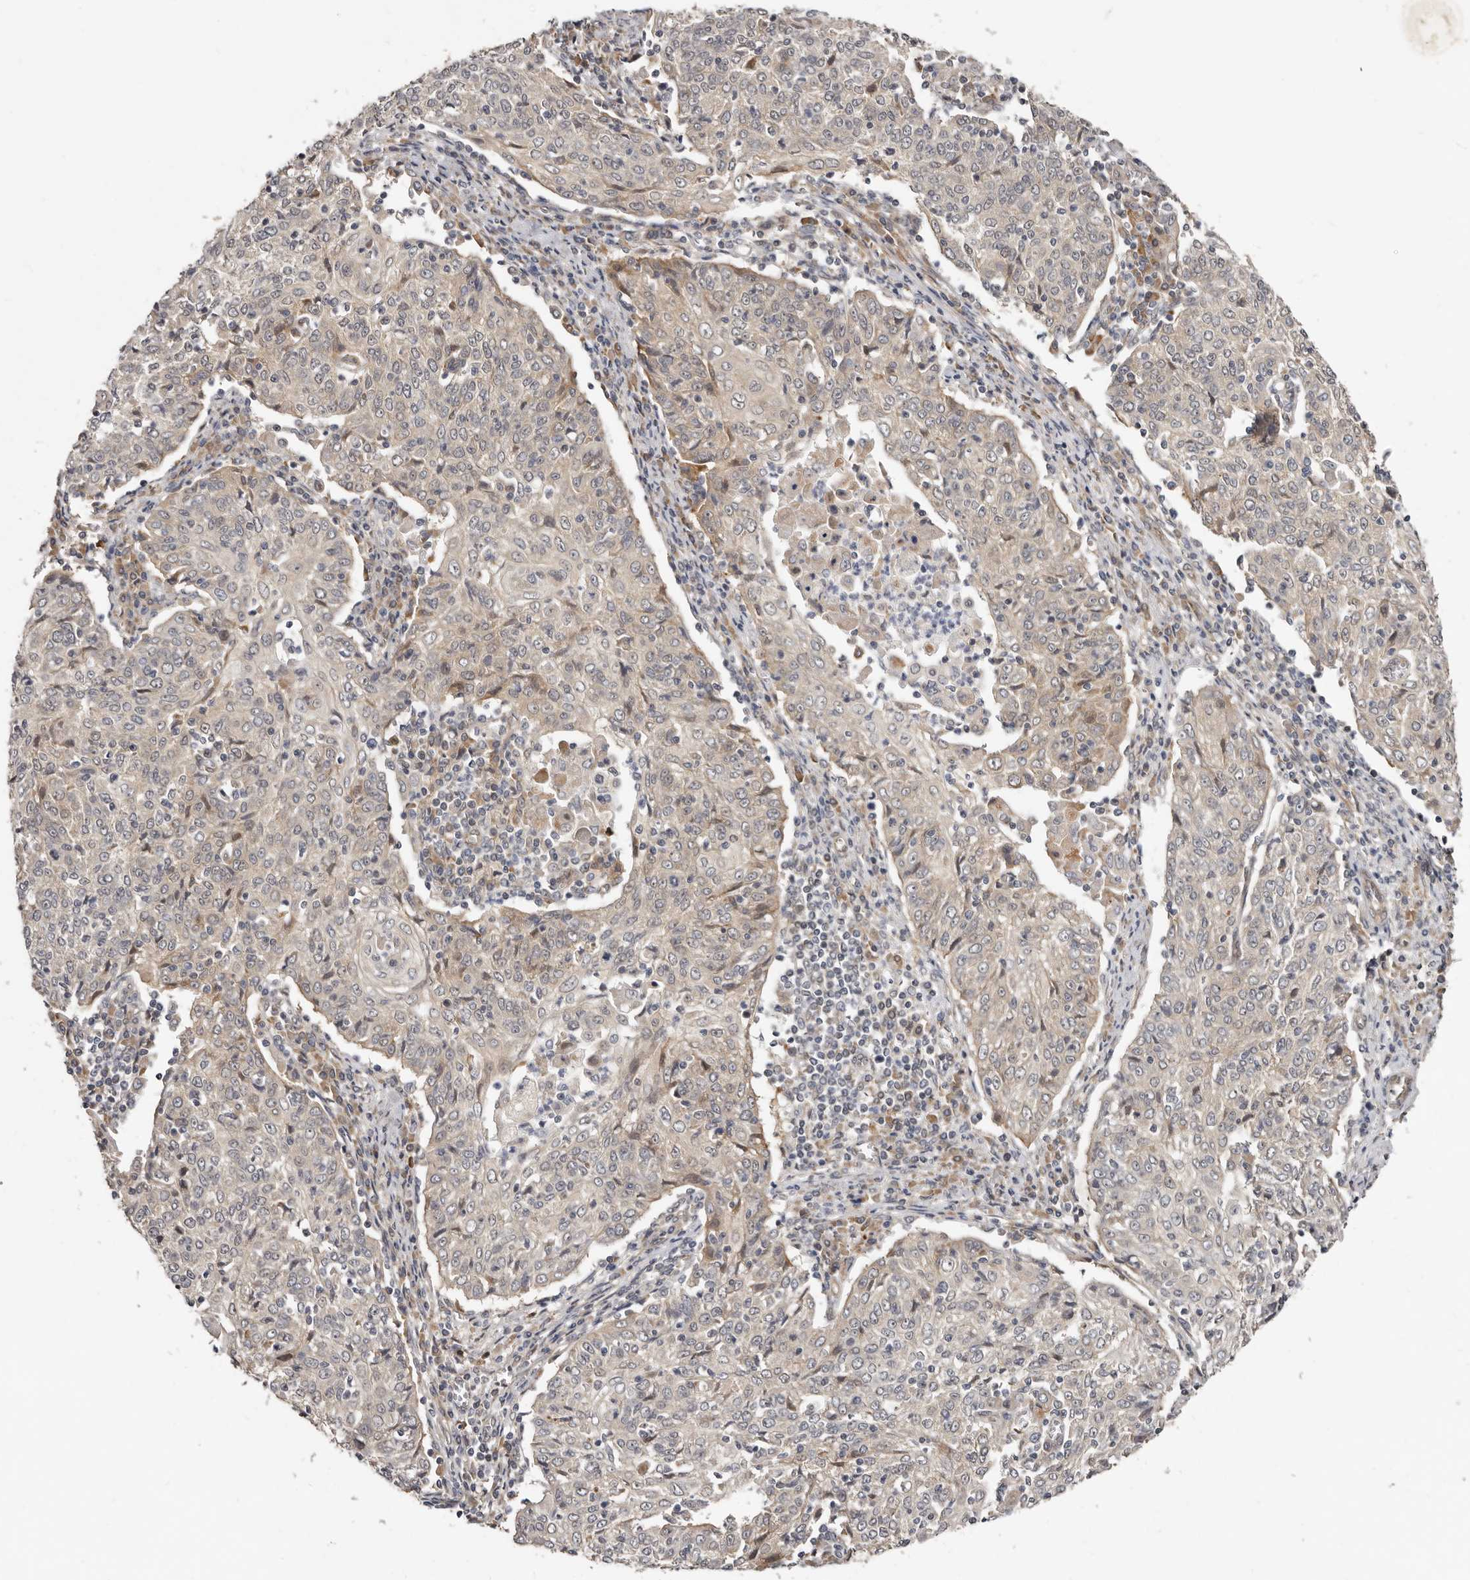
{"staining": {"intensity": "weak", "quantity": "25%-75%", "location": "cytoplasmic/membranous"}, "tissue": "cervical cancer", "cell_type": "Tumor cells", "image_type": "cancer", "snomed": [{"axis": "morphology", "description": "Squamous cell carcinoma, NOS"}, {"axis": "topography", "description": "Cervix"}], "caption": "Immunohistochemical staining of human cervical cancer displays weak cytoplasmic/membranous protein positivity in about 25%-75% of tumor cells.", "gene": "SBDS", "patient": {"sex": "female", "age": 48}}